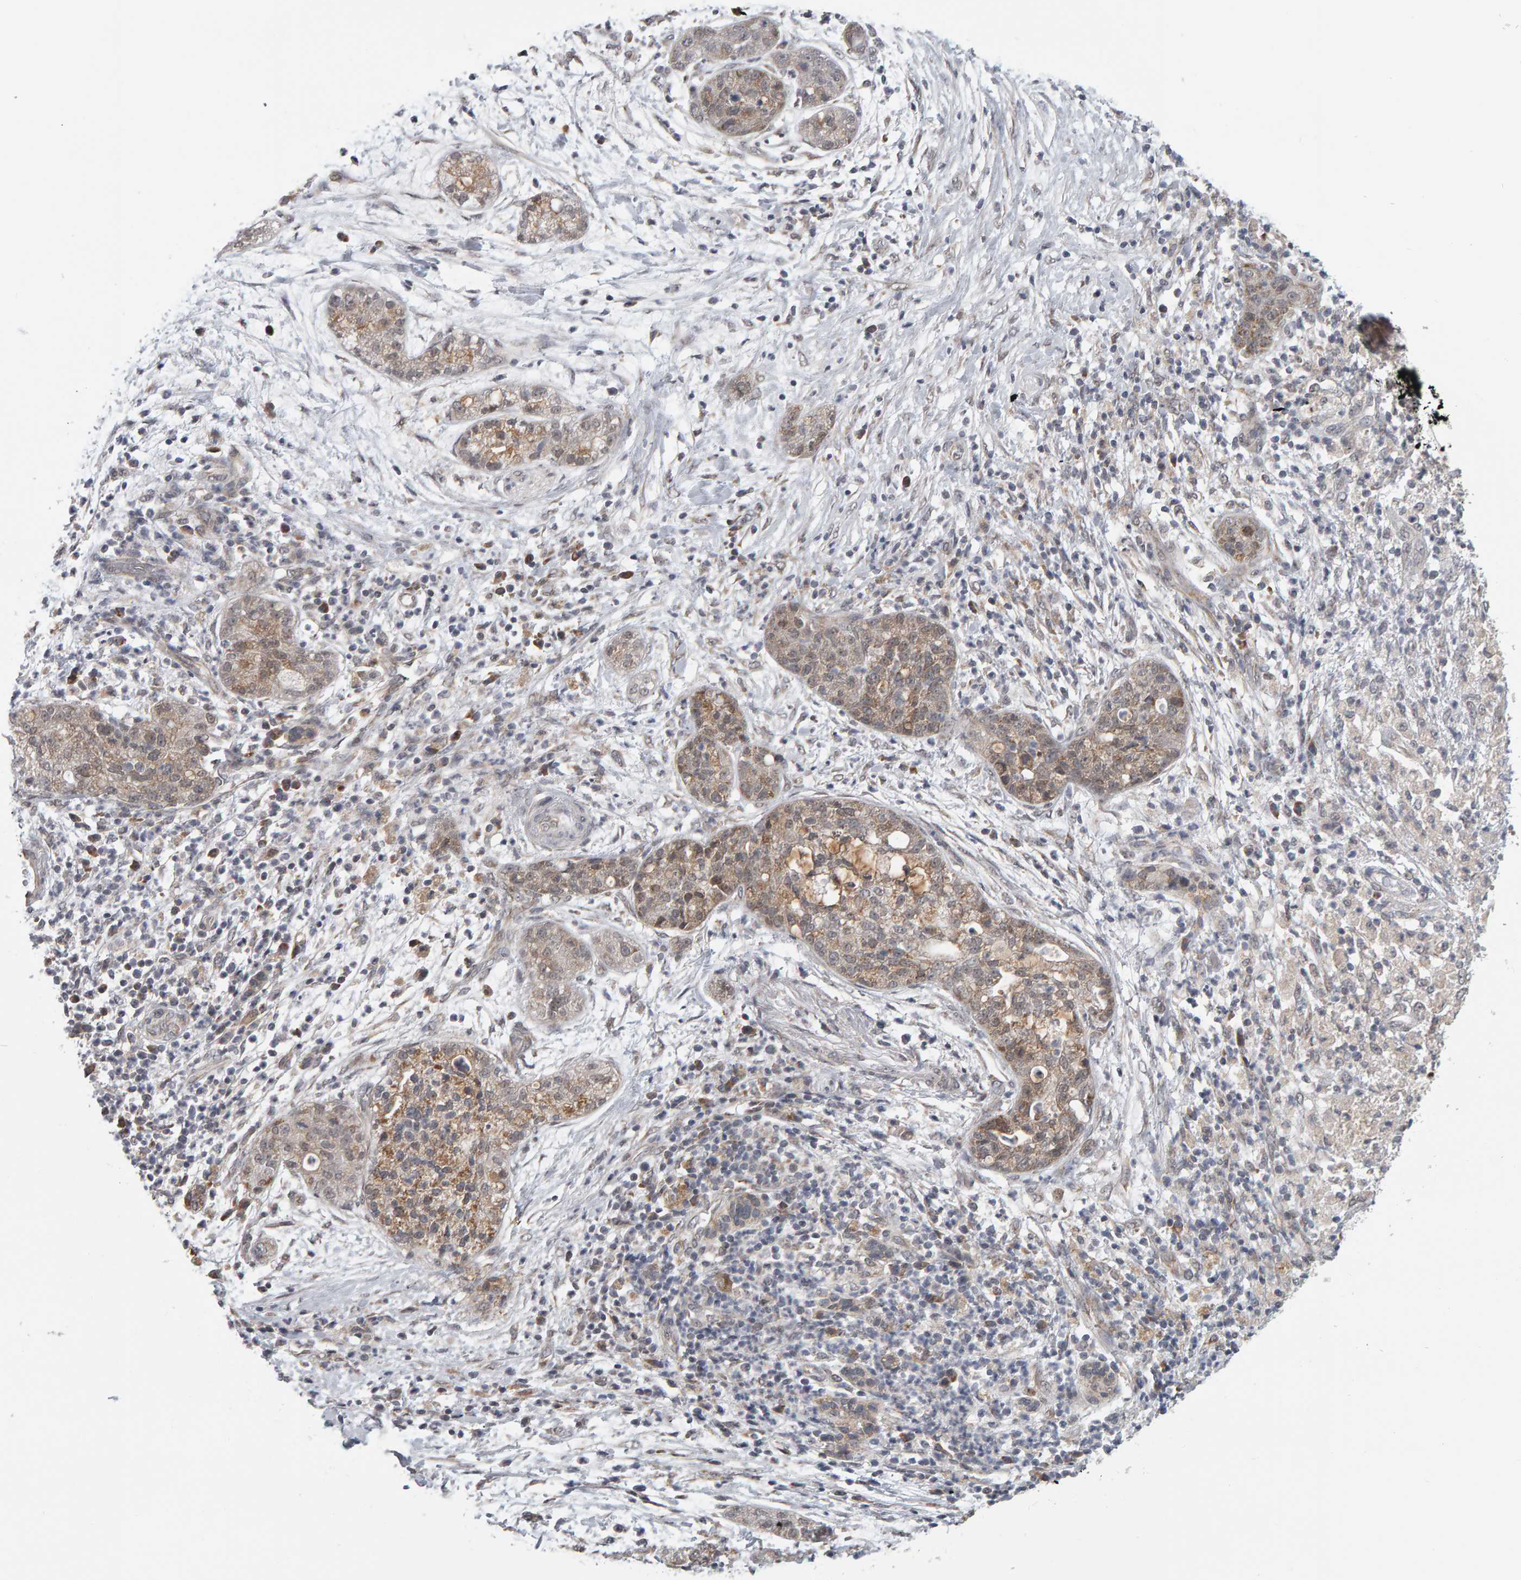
{"staining": {"intensity": "weak", "quantity": "25%-75%", "location": "cytoplasmic/membranous,nuclear"}, "tissue": "pancreatic cancer", "cell_type": "Tumor cells", "image_type": "cancer", "snomed": [{"axis": "morphology", "description": "Adenocarcinoma, NOS"}, {"axis": "topography", "description": "Pancreas"}], "caption": "A photomicrograph of pancreatic cancer (adenocarcinoma) stained for a protein demonstrates weak cytoplasmic/membranous and nuclear brown staining in tumor cells. (DAB IHC with brightfield microscopy, high magnification).", "gene": "DAP3", "patient": {"sex": "female", "age": 78}}